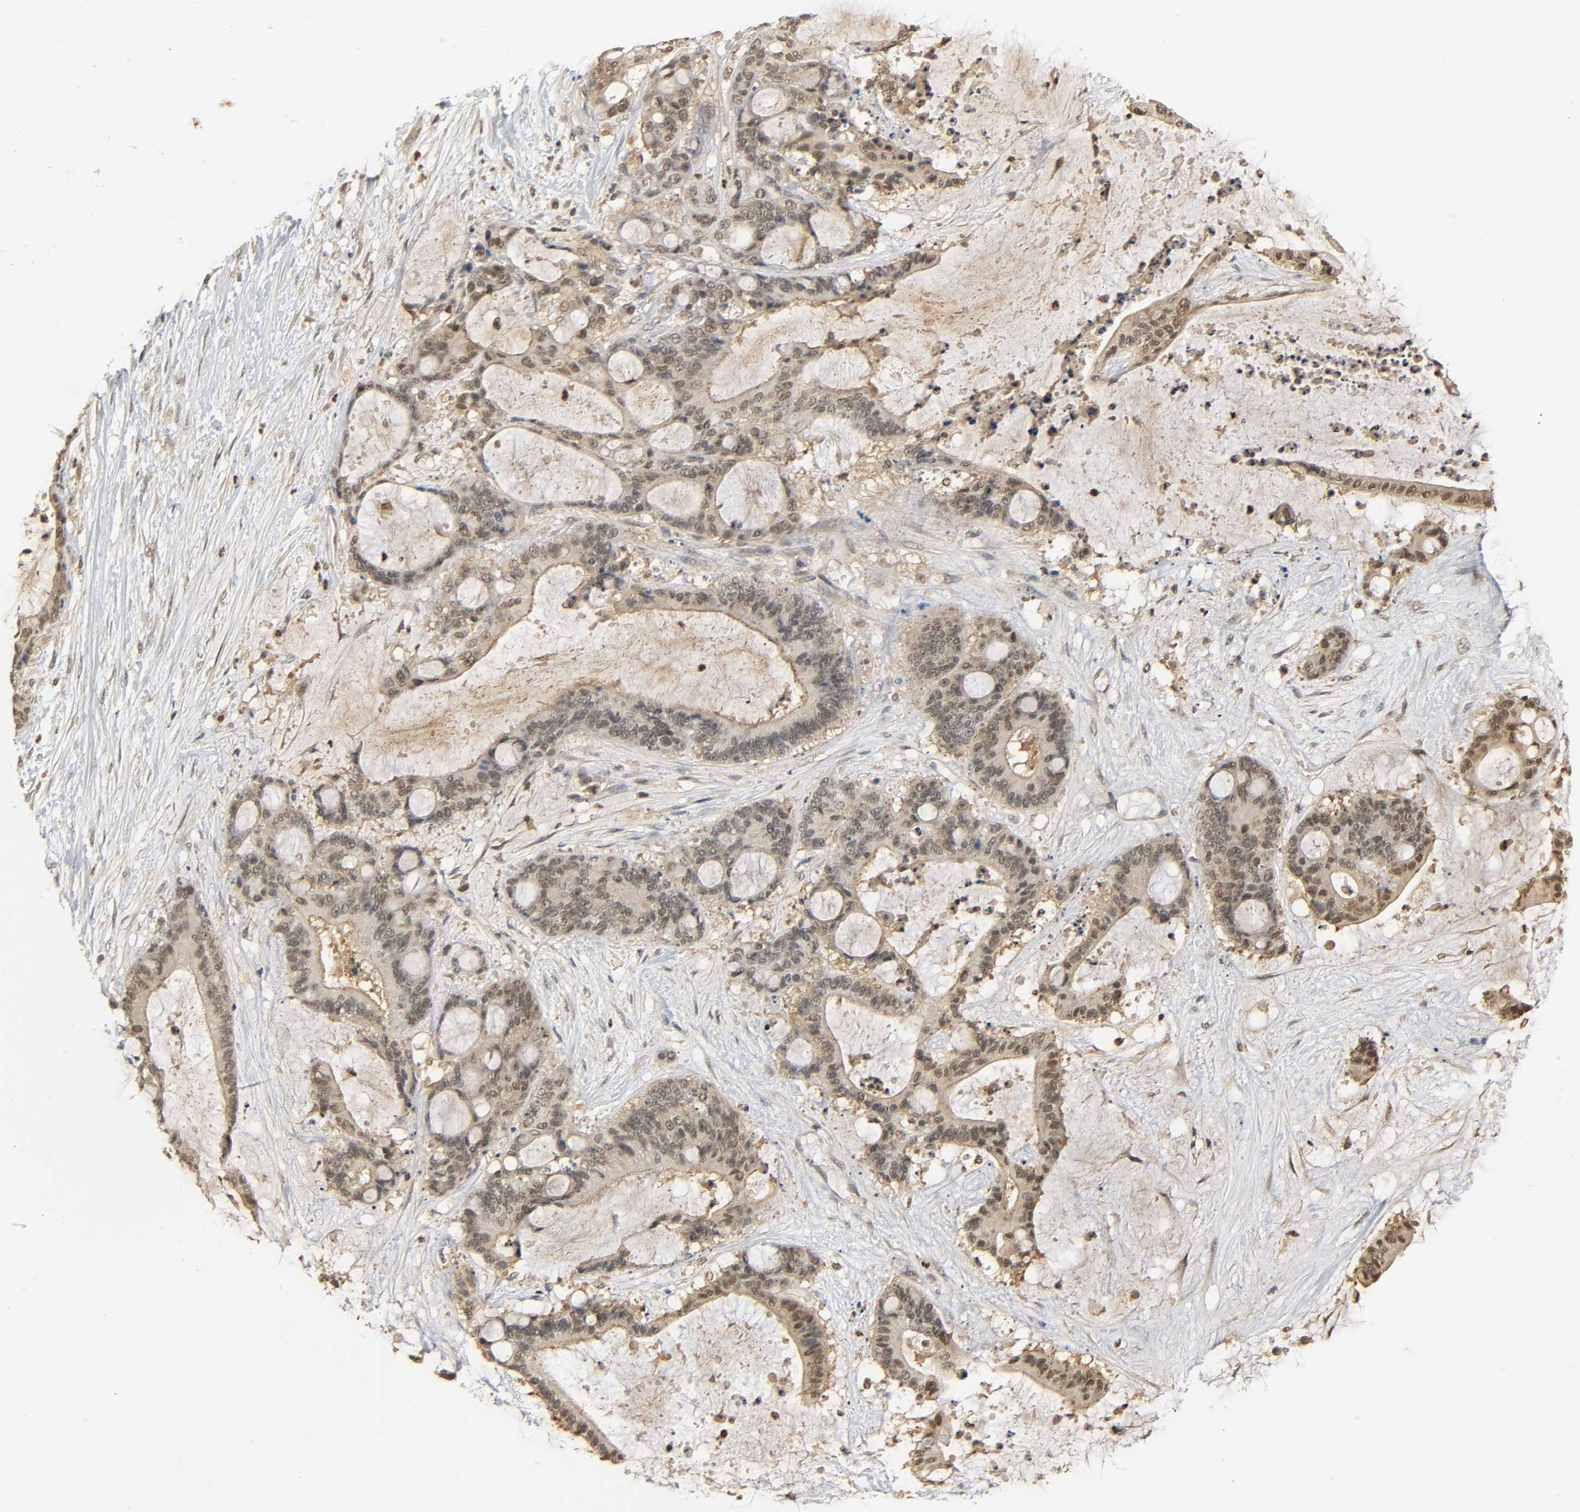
{"staining": {"intensity": "weak", "quantity": ">75%", "location": "cytoplasmic/membranous,nuclear"}, "tissue": "liver cancer", "cell_type": "Tumor cells", "image_type": "cancer", "snomed": [{"axis": "morphology", "description": "Cholangiocarcinoma"}, {"axis": "topography", "description": "Liver"}], "caption": "Immunohistochemical staining of liver cancer (cholangiocarcinoma) displays weak cytoplasmic/membranous and nuclear protein expression in about >75% of tumor cells. The protein is shown in brown color, while the nuclei are stained blue.", "gene": "ZFPM2", "patient": {"sex": "female", "age": 73}}